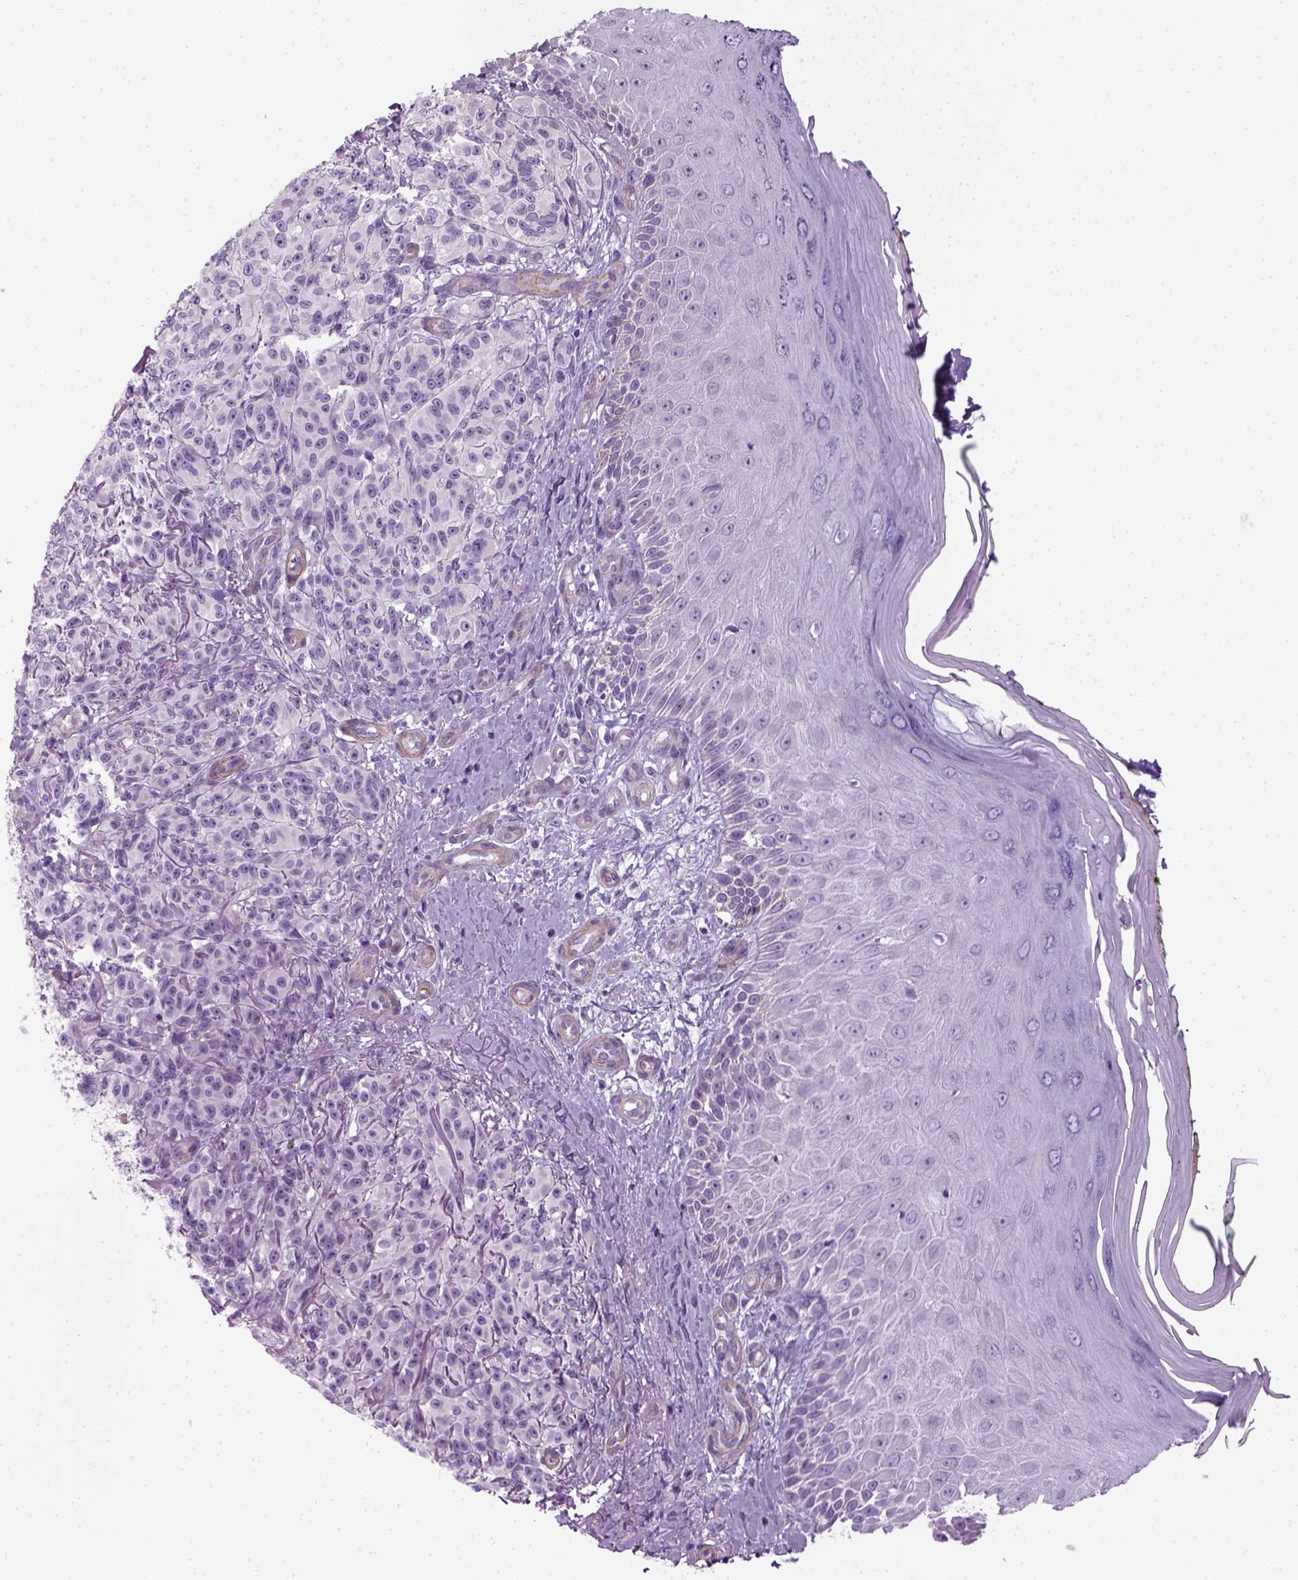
{"staining": {"intensity": "negative", "quantity": "none", "location": "none"}, "tissue": "melanoma", "cell_type": "Tumor cells", "image_type": "cancer", "snomed": [{"axis": "morphology", "description": "Malignant melanoma, NOS"}, {"axis": "topography", "description": "Skin"}], "caption": "Human melanoma stained for a protein using IHC displays no positivity in tumor cells.", "gene": "FAM161A", "patient": {"sex": "female", "age": 85}}